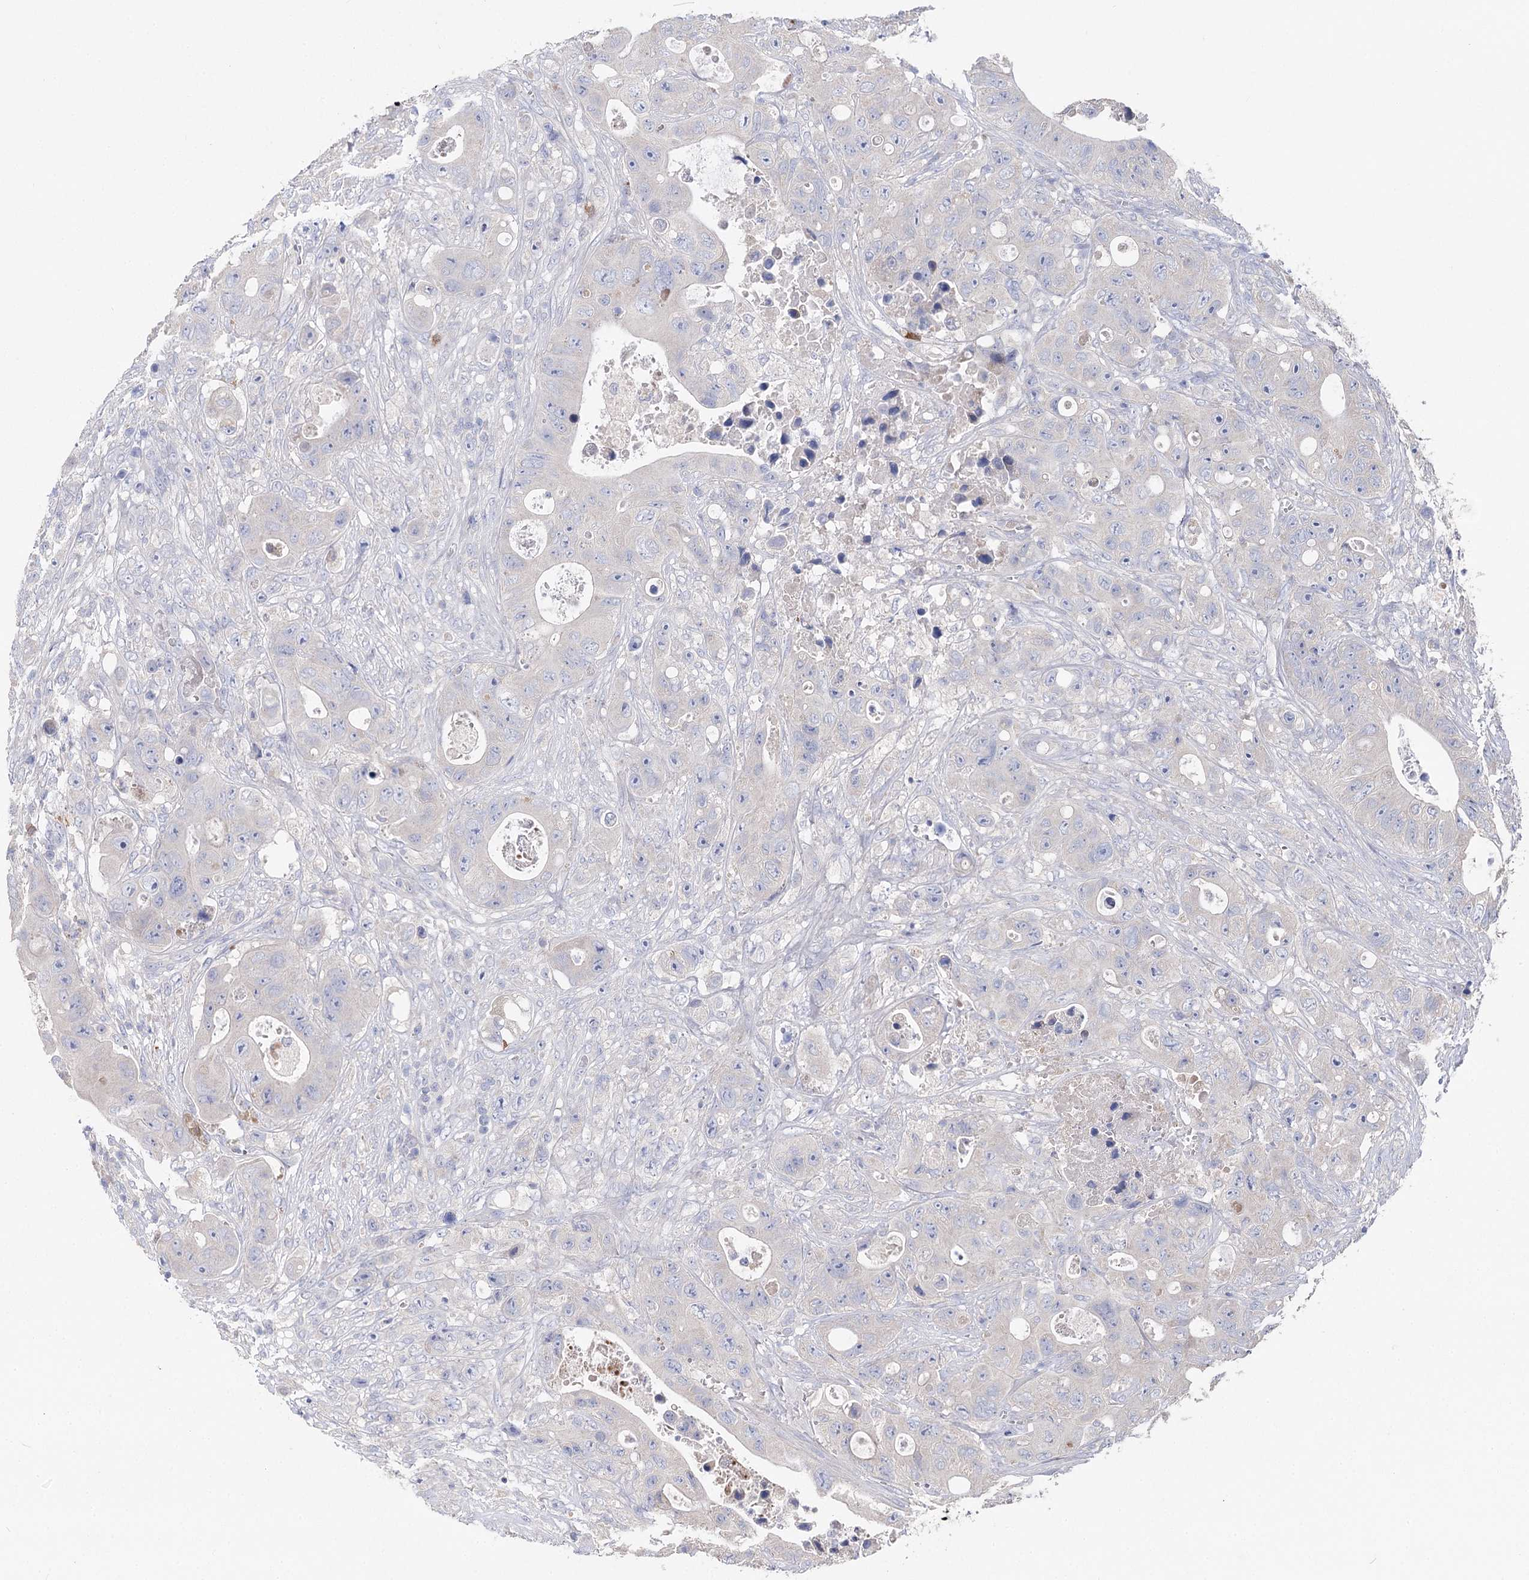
{"staining": {"intensity": "negative", "quantity": "none", "location": "none"}, "tissue": "colorectal cancer", "cell_type": "Tumor cells", "image_type": "cancer", "snomed": [{"axis": "morphology", "description": "Adenocarcinoma, NOS"}, {"axis": "topography", "description": "Colon"}], "caption": "There is no significant staining in tumor cells of colorectal cancer (adenocarcinoma).", "gene": "NRAP", "patient": {"sex": "female", "age": 46}}